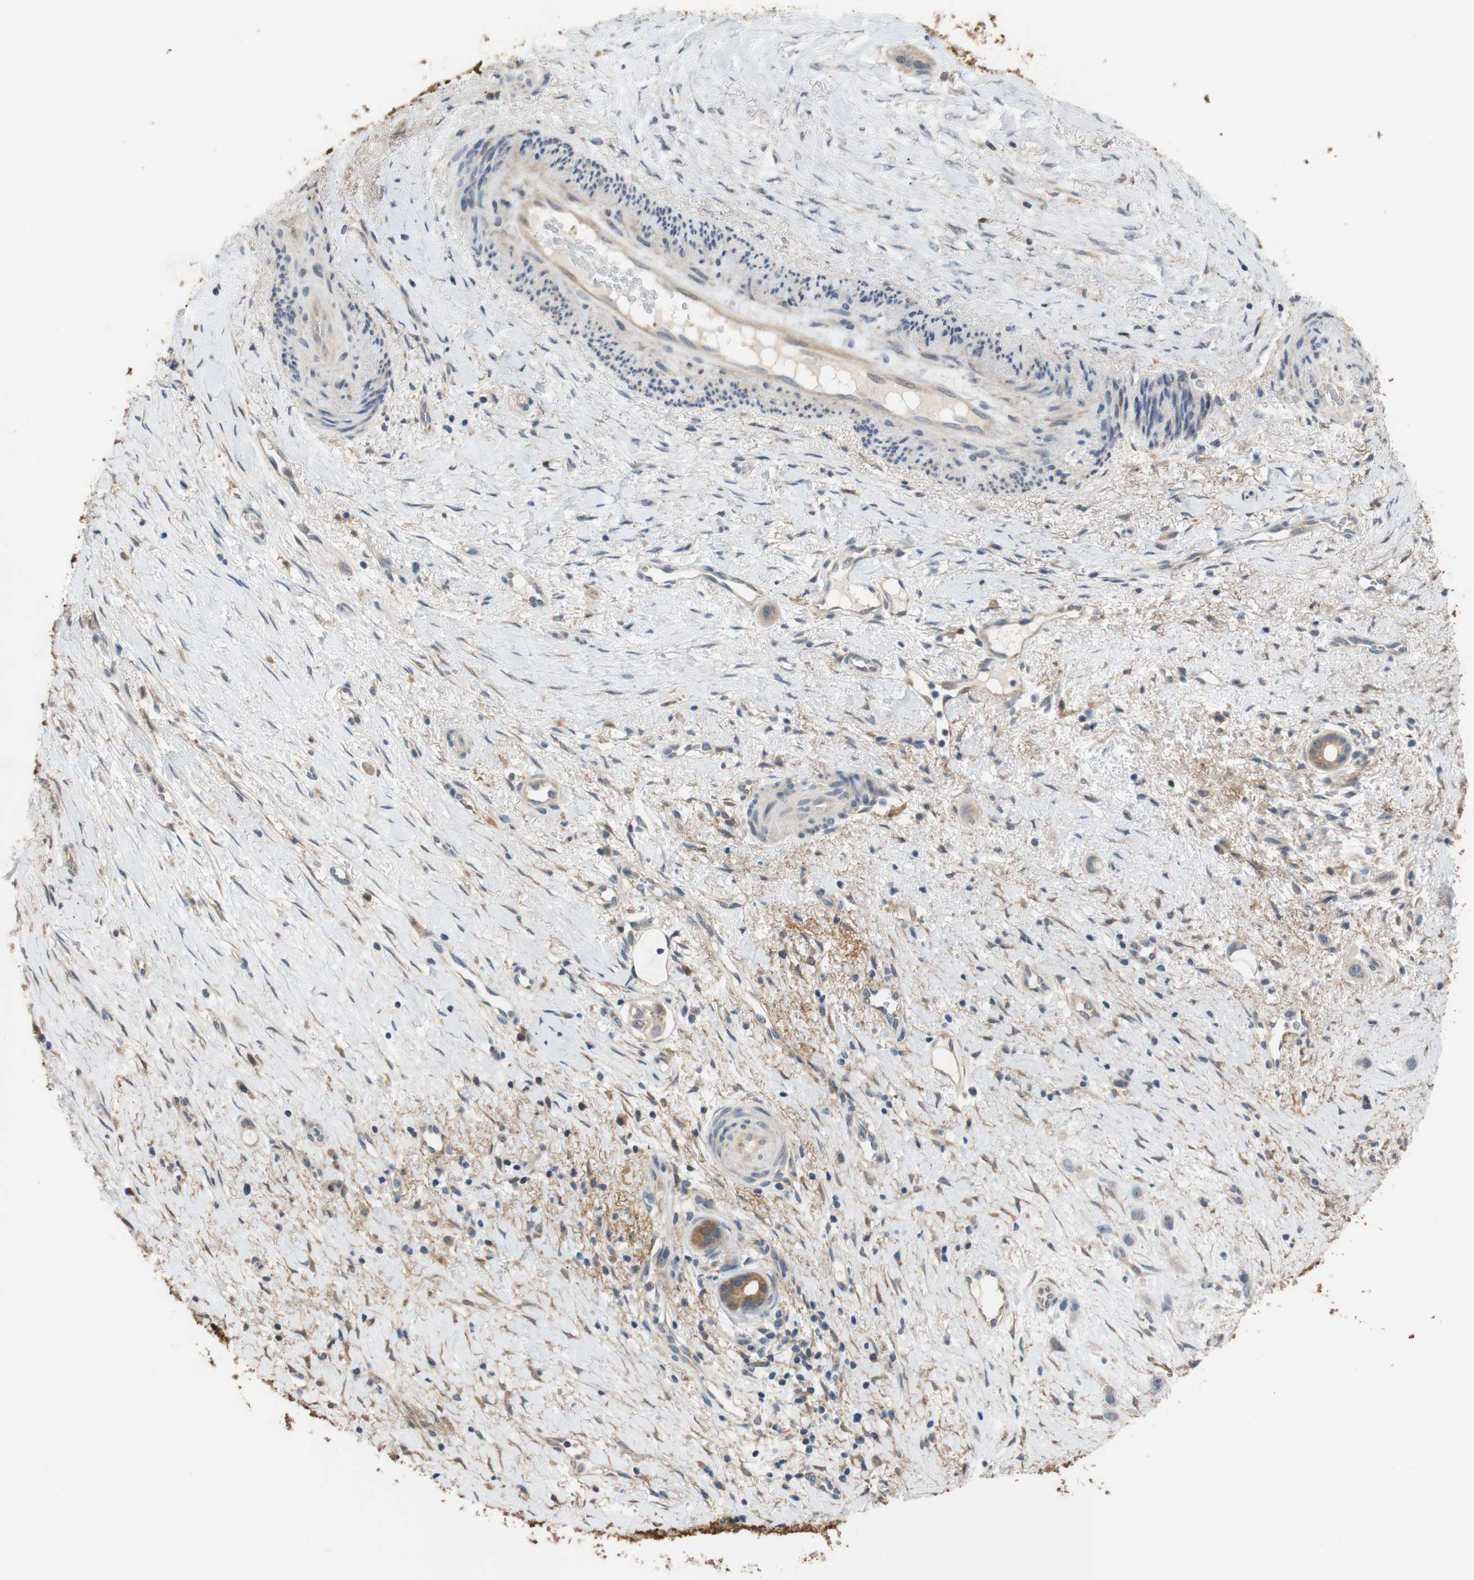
{"staining": {"intensity": "moderate", "quantity": ">75%", "location": "cytoplasmic/membranous"}, "tissue": "liver cancer", "cell_type": "Tumor cells", "image_type": "cancer", "snomed": [{"axis": "morphology", "description": "Cholangiocarcinoma"}, {"axis": "topography", "description": "Liver"}], "caption": "Immunohistochemistry histopathology image of human liver cancer stained for a protein (brown), which shows medium levels of moderate cytoplasmic/membranous expression in about >75% of tumor cells.", "gene": "ALDH1A2", "patient": {"sex": "female", "age": 65}}